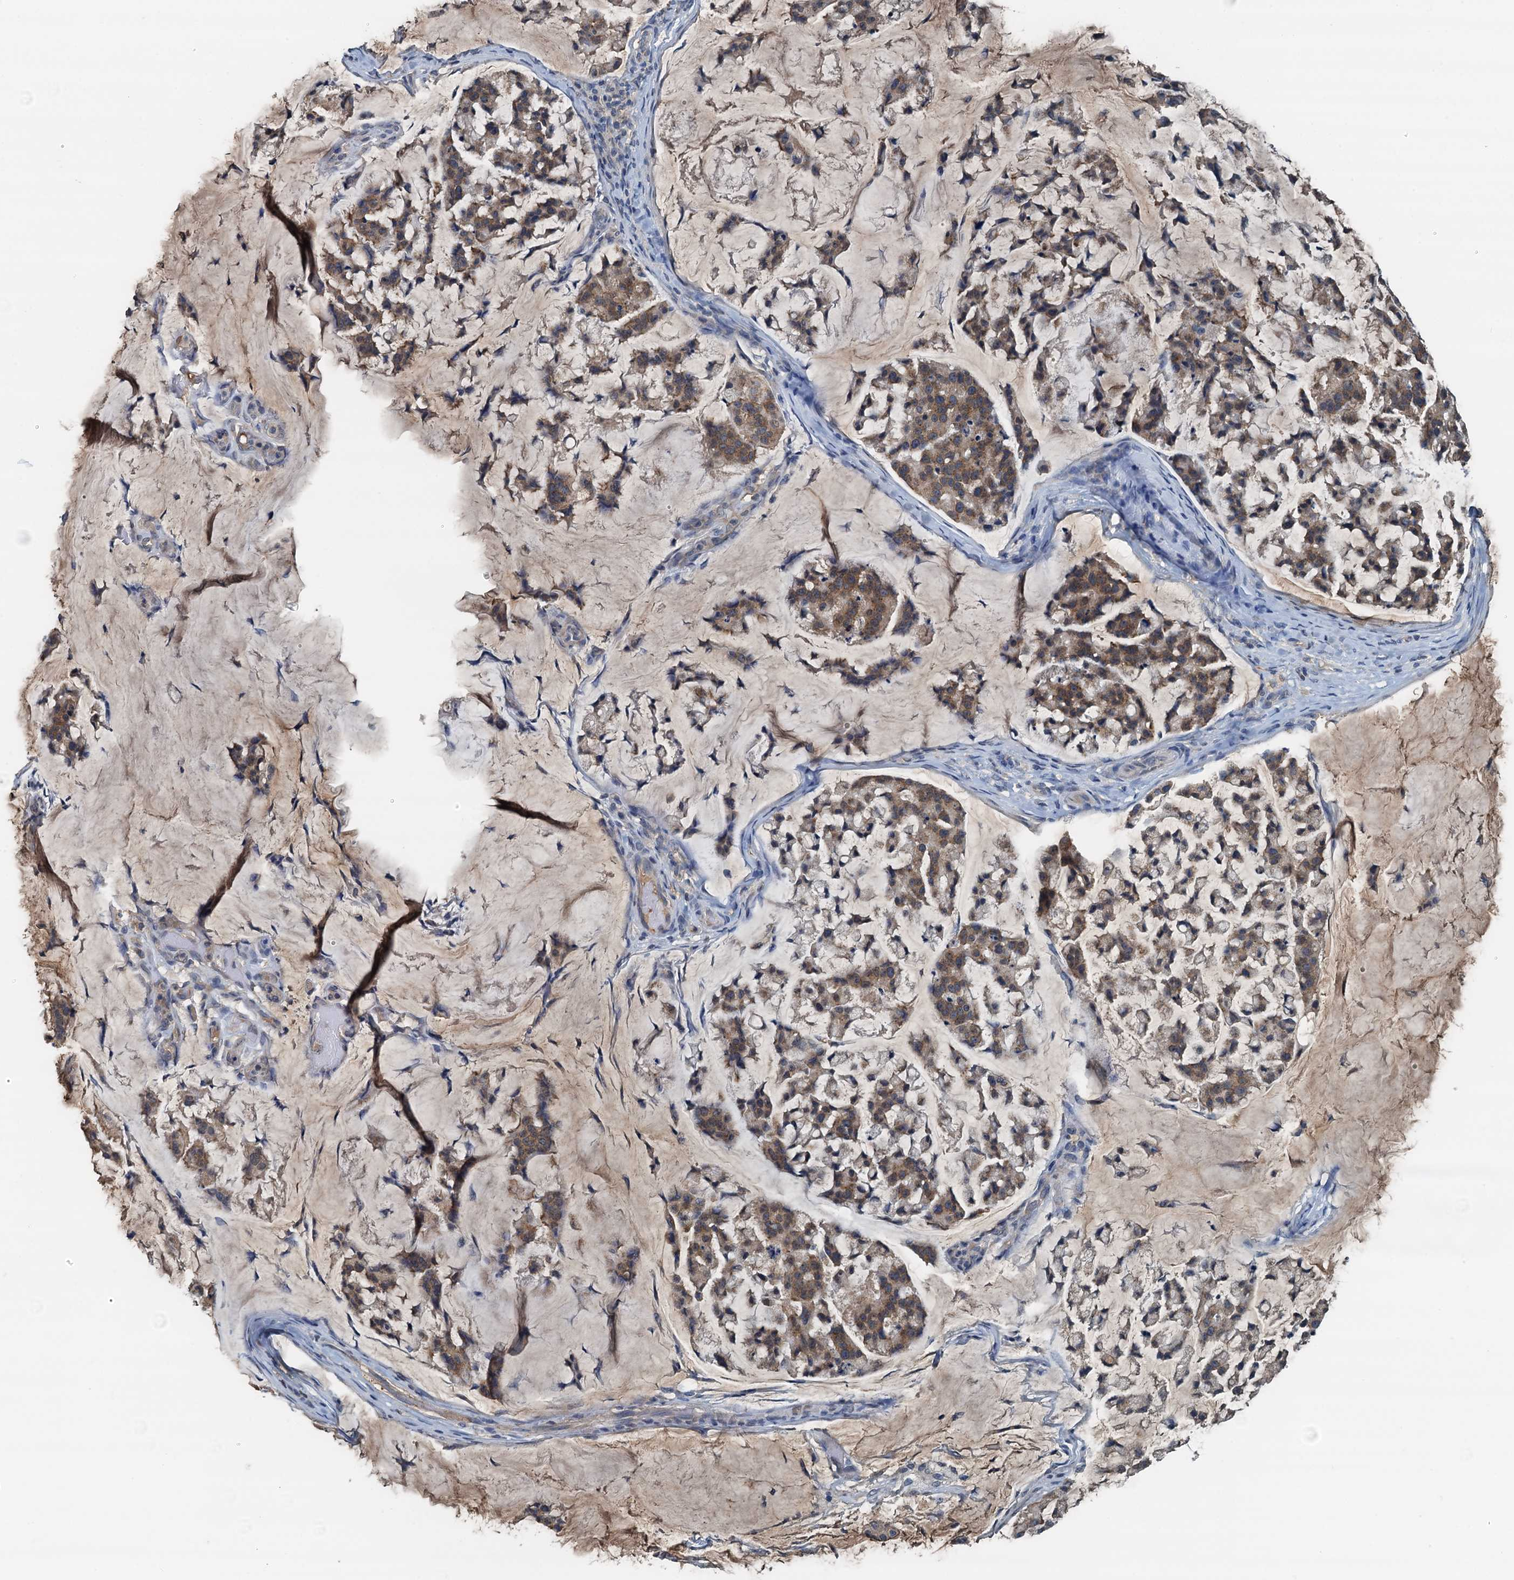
{"staining": {"intensity": "moderate", "quantity": ">75%", "location": "cytoplasmic/membranous"}, "tissue": "stomach cancer", "cell_type": "Tumor cells", "image_type": "cancer", "snomed": [{"axis": "morphology", "description": "Adenocarcinoma, NOS"}, {"axis": "topography", "description": "Stomach, lower"}], "caption": "Human stomach cancer (adenocarcinoma) stained with a protein marker shows moderate staining in tumor cells.", "gene": "LSM14B", "patient": {"sex": "male", "age": 67}}